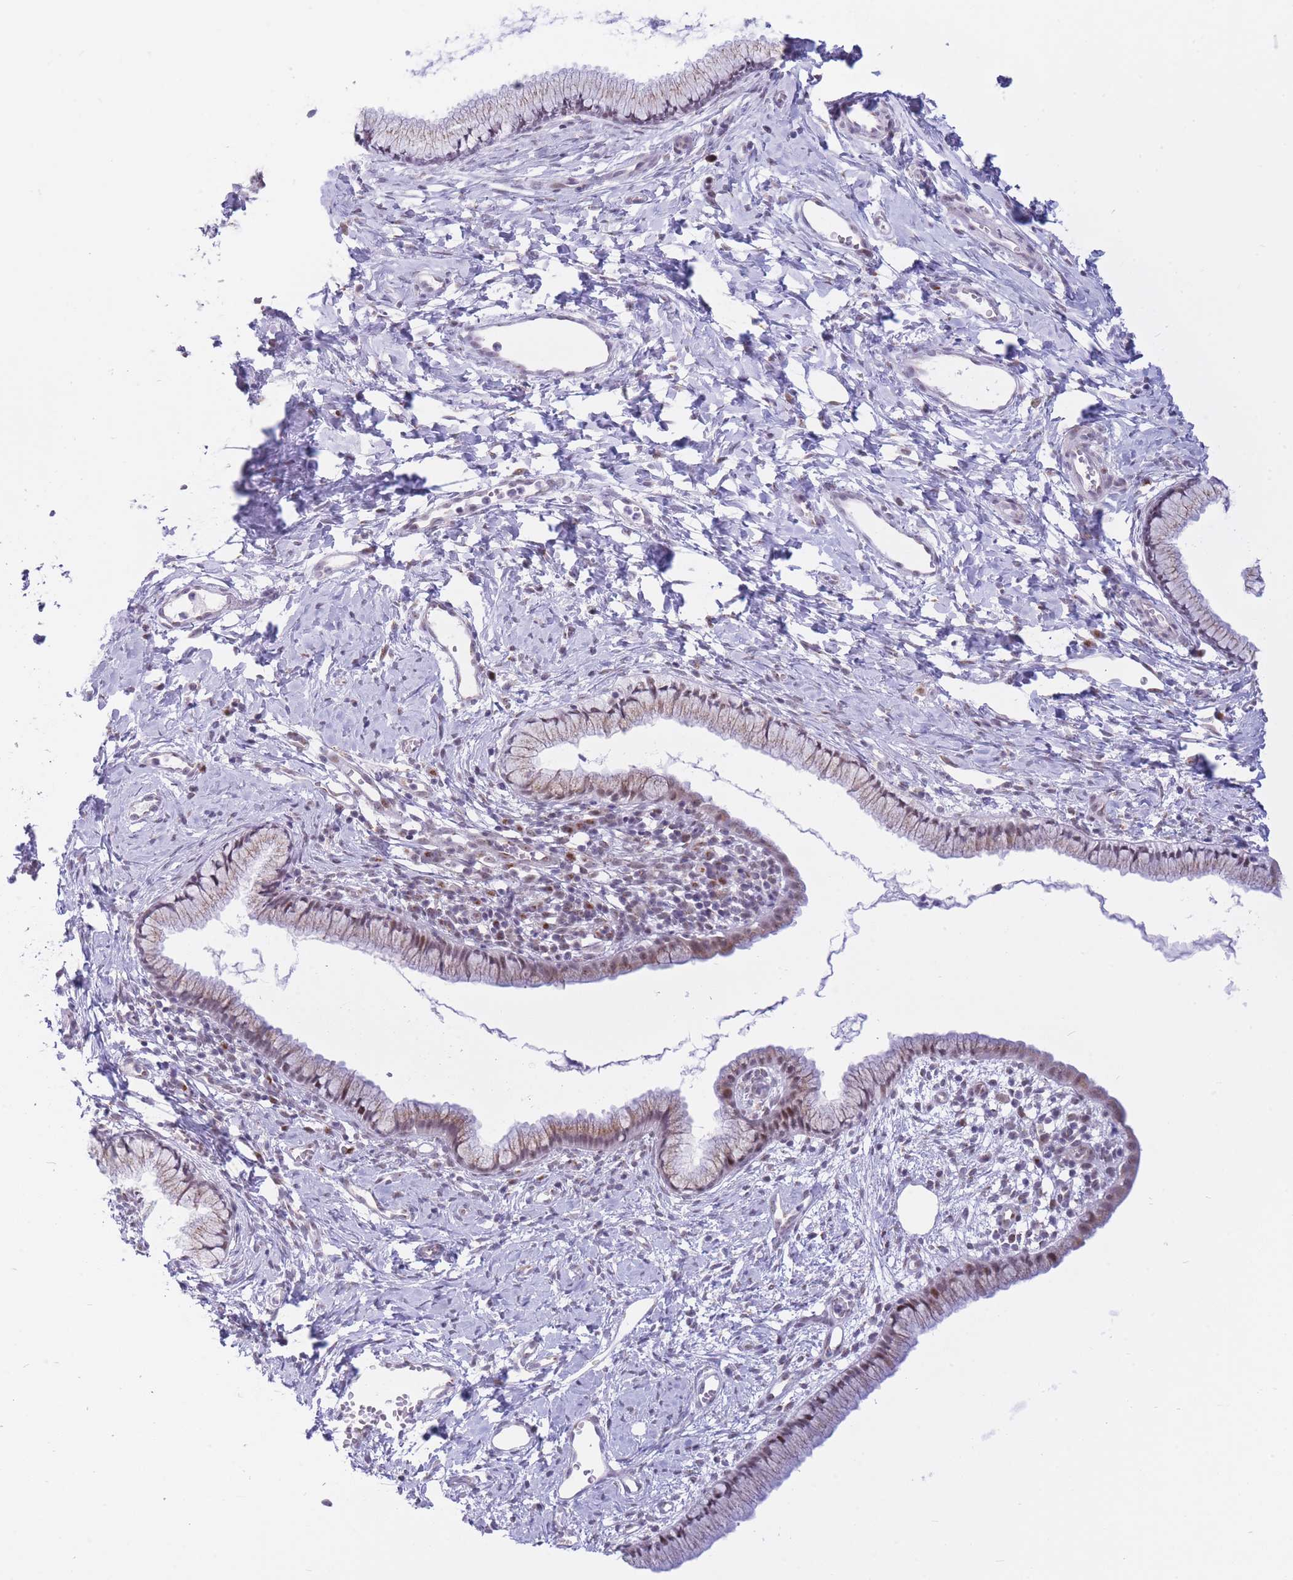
{"staining": {"intensity": "moderate", "quantity": "<25%", "location": "cytoplasmic/membranous,nuclear"}, "tissue": "cervix", "cell_type": "Glandular cells", "image_type": "normal", "snomed": [{"axis": "morphology", "description": "Normal tissue, NOS"}, {"axis": "topography", "description": "Cervix"}], "caption": "Immunohistochemical staining of unremarkable cervix reveals <25% levels of moderate cytoplasmic/membranous,nuclear protein staining in approximately <25% of glandular cells.", "gene": "INO80C", "patient": {"sex": "female", "age": 40}}